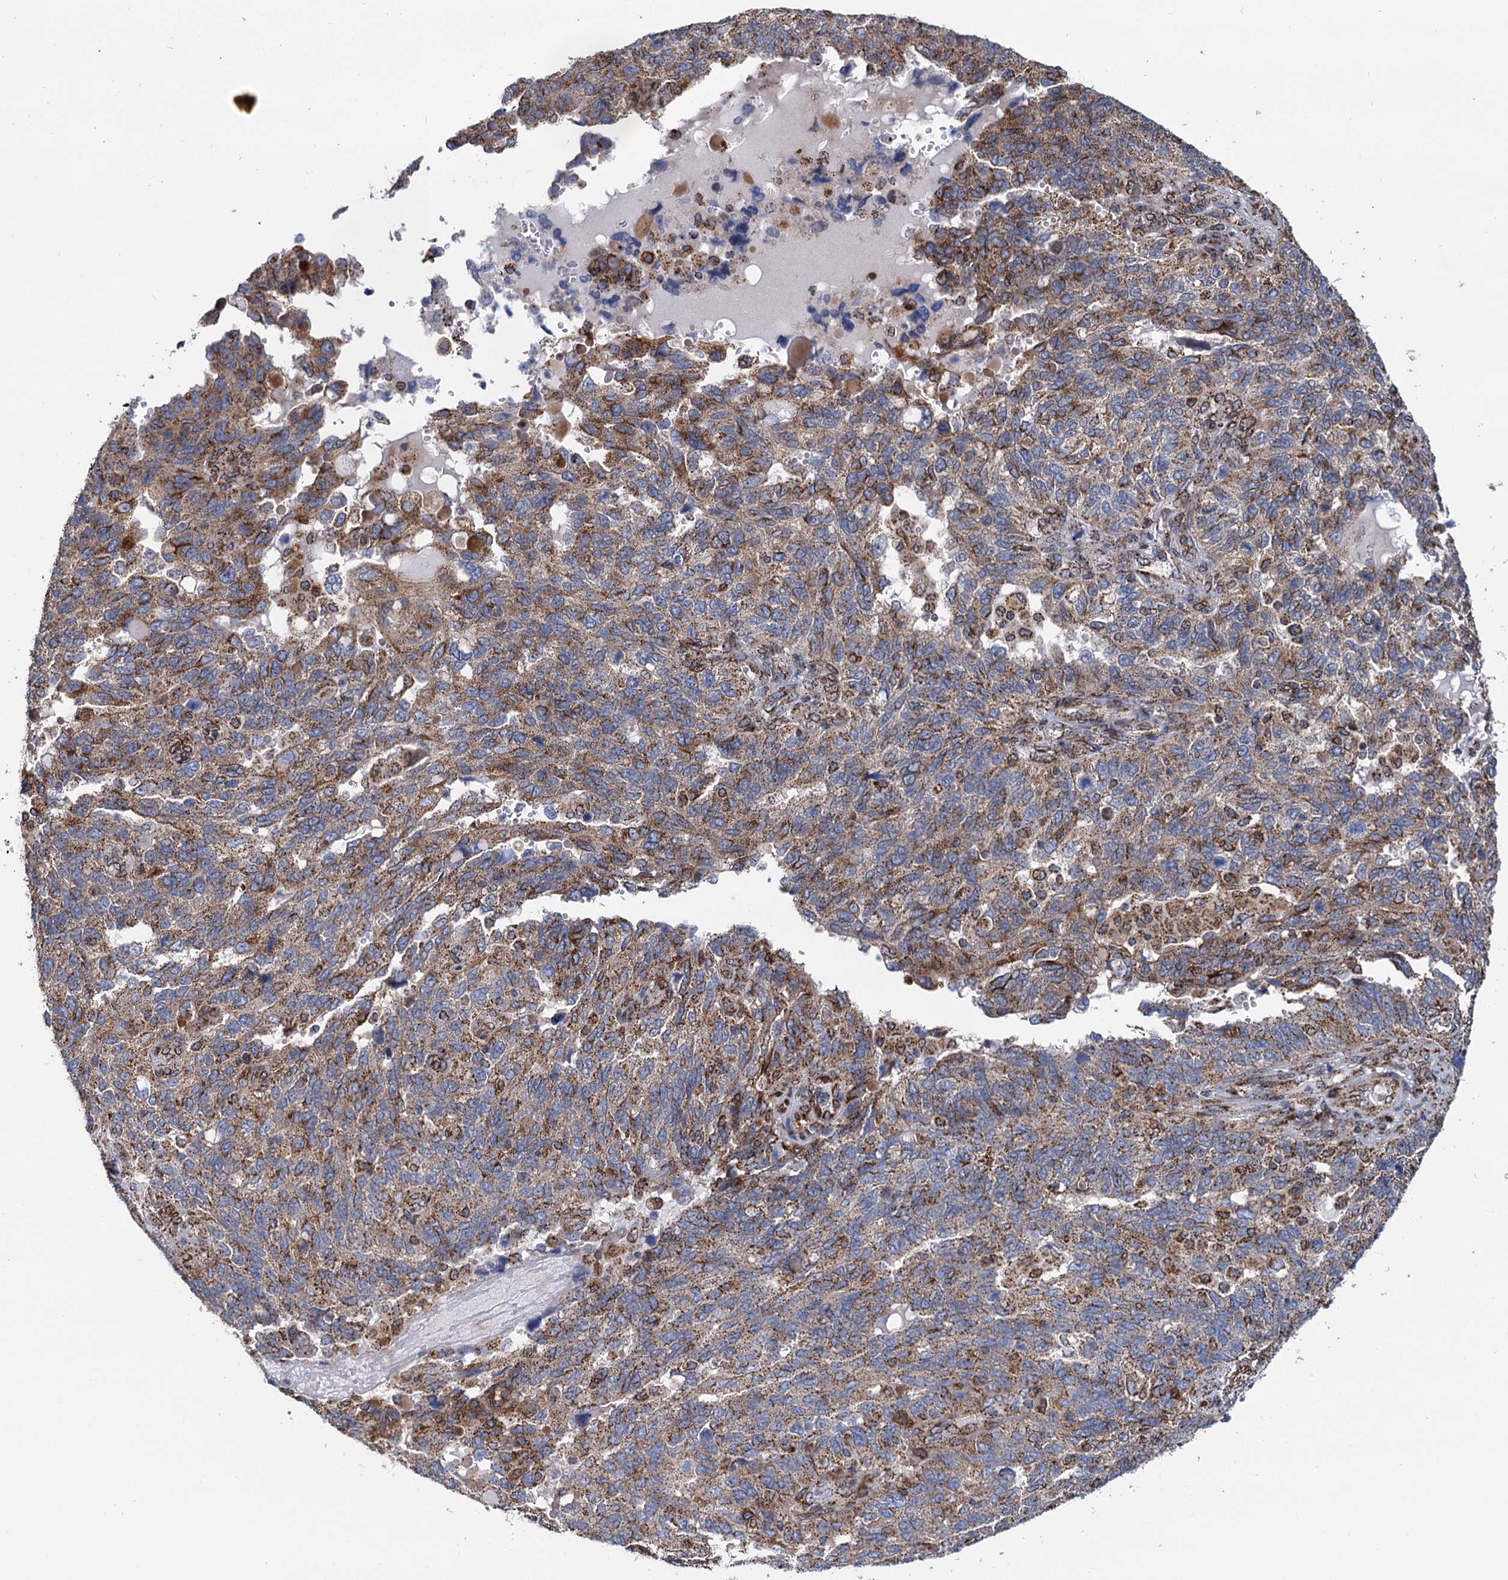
{"staining": {"intensity": "moderate", "quantity": ">75%", "location": "cytoplasmic/membranous"}, "tissue": "endometrial cancer", "cell_type": "Tumor cells", "image_type": "cancer", "snomed": [{"axis": "morphology", "description": "Adenocarcinoma, NOS"}, {"axis": "topography", "description": "Endometrium"}], "caption": "DAB immunohistochemical staining of endometrial adenocarcinoma displays moderate cytoplasmic/membranous protein positivity in about >75% of tumor cells.", "gene": "SUPT20H", "patient": {"sex": "female", "age": 66}}